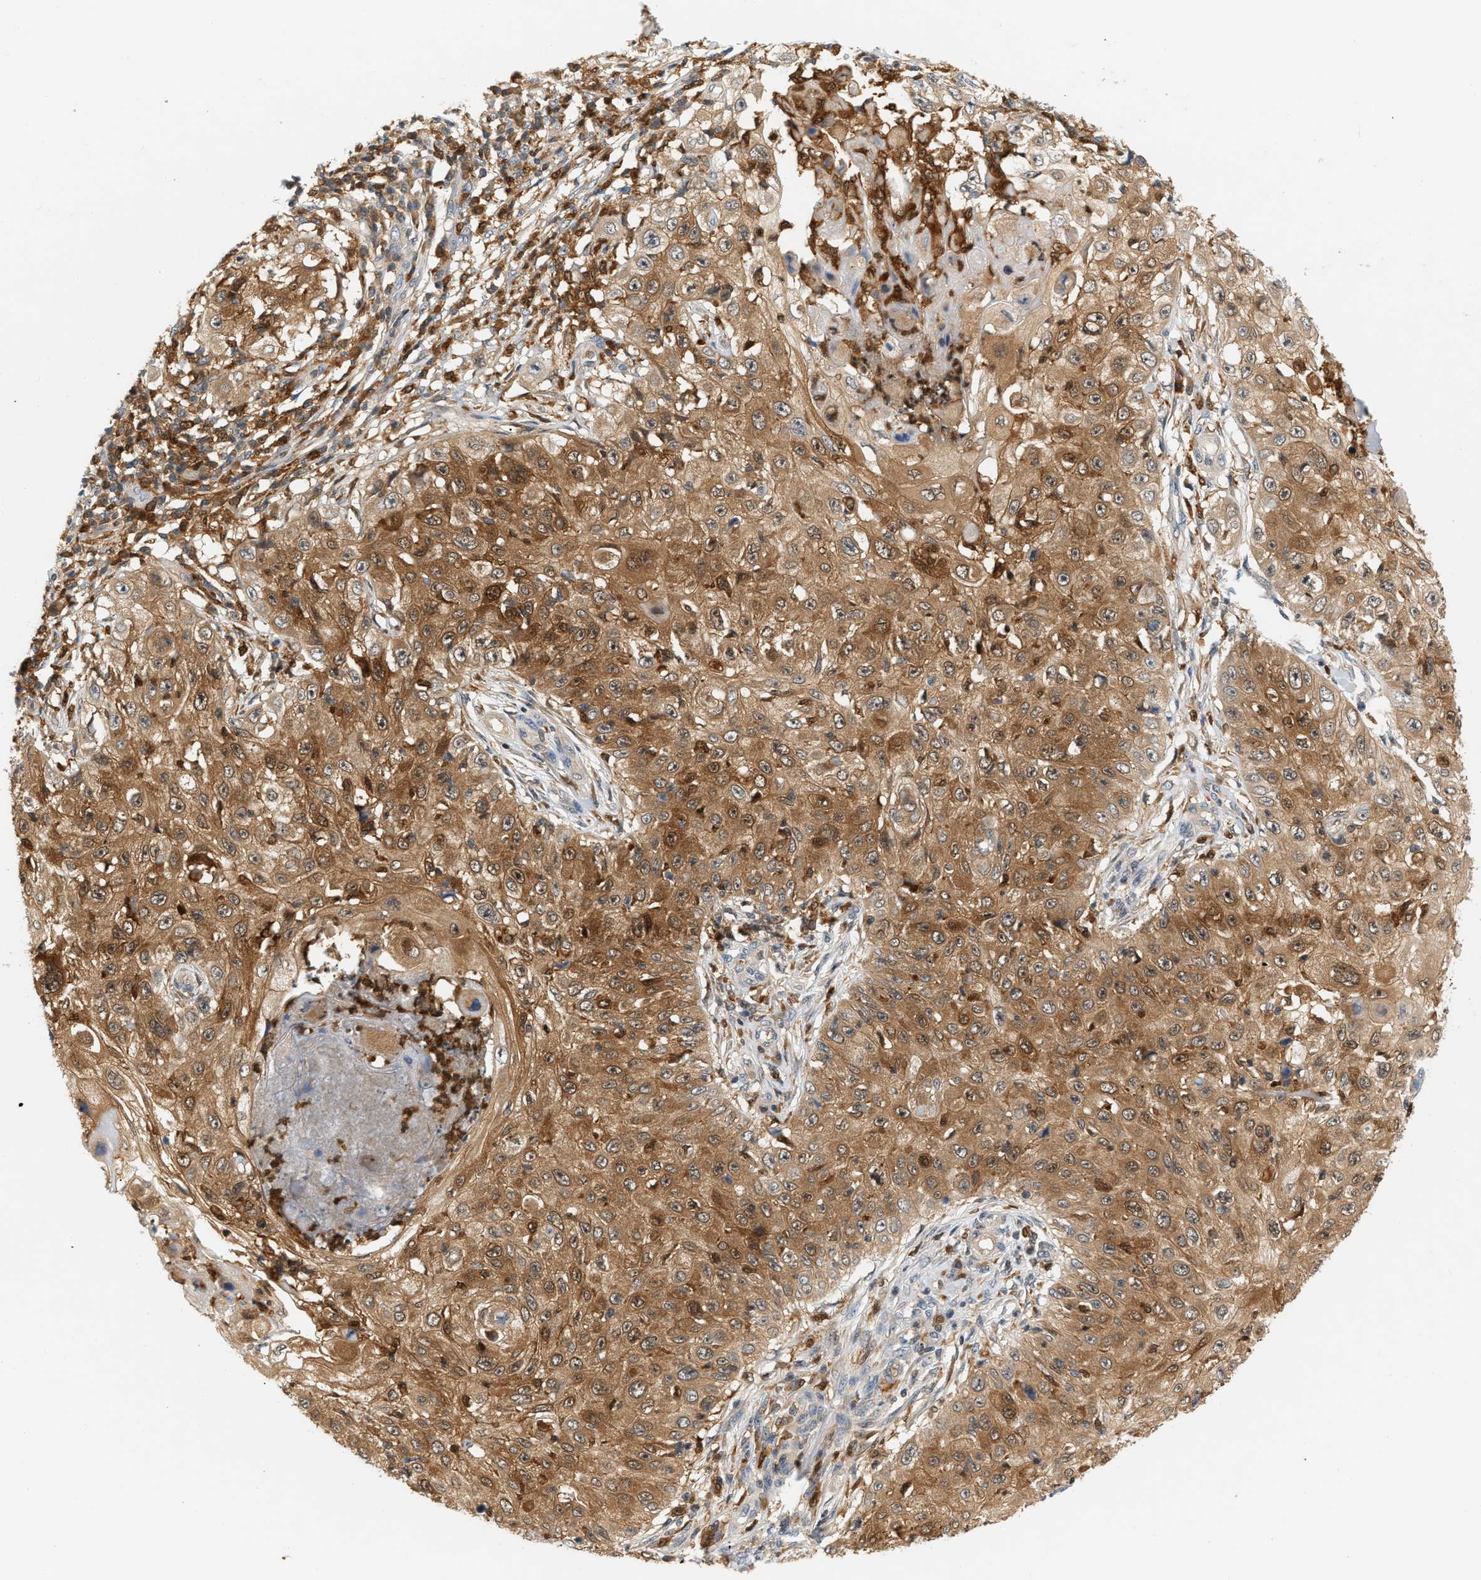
{"staining": {"intensity": "moderate", "quantity": ">75%", "location": "cytoplasmic/membranous"}, "tissue": "skin cancer", "cell_type": "Tumor cells", "image_type": "cancer", "snomed": [{"axis": "morphology", "description": "Squamous cell carcinoma, NOS"}, {"axis": "topography", "description": "Skin"}], "caption": "Immunohistochemistry of human squamous cell carcinoma (skin) shows medium levels of moderate cytoplasmic/membranous positivity in about >75% of tumor cells. Using DAB (3,3'-diaminobenzidine) (brown) and hematoxylin (blue) stains, captured at high magnification using brightfield microscopy.", "gene": "PYCARD", "patient": {"sex": "male", "age": 86}}